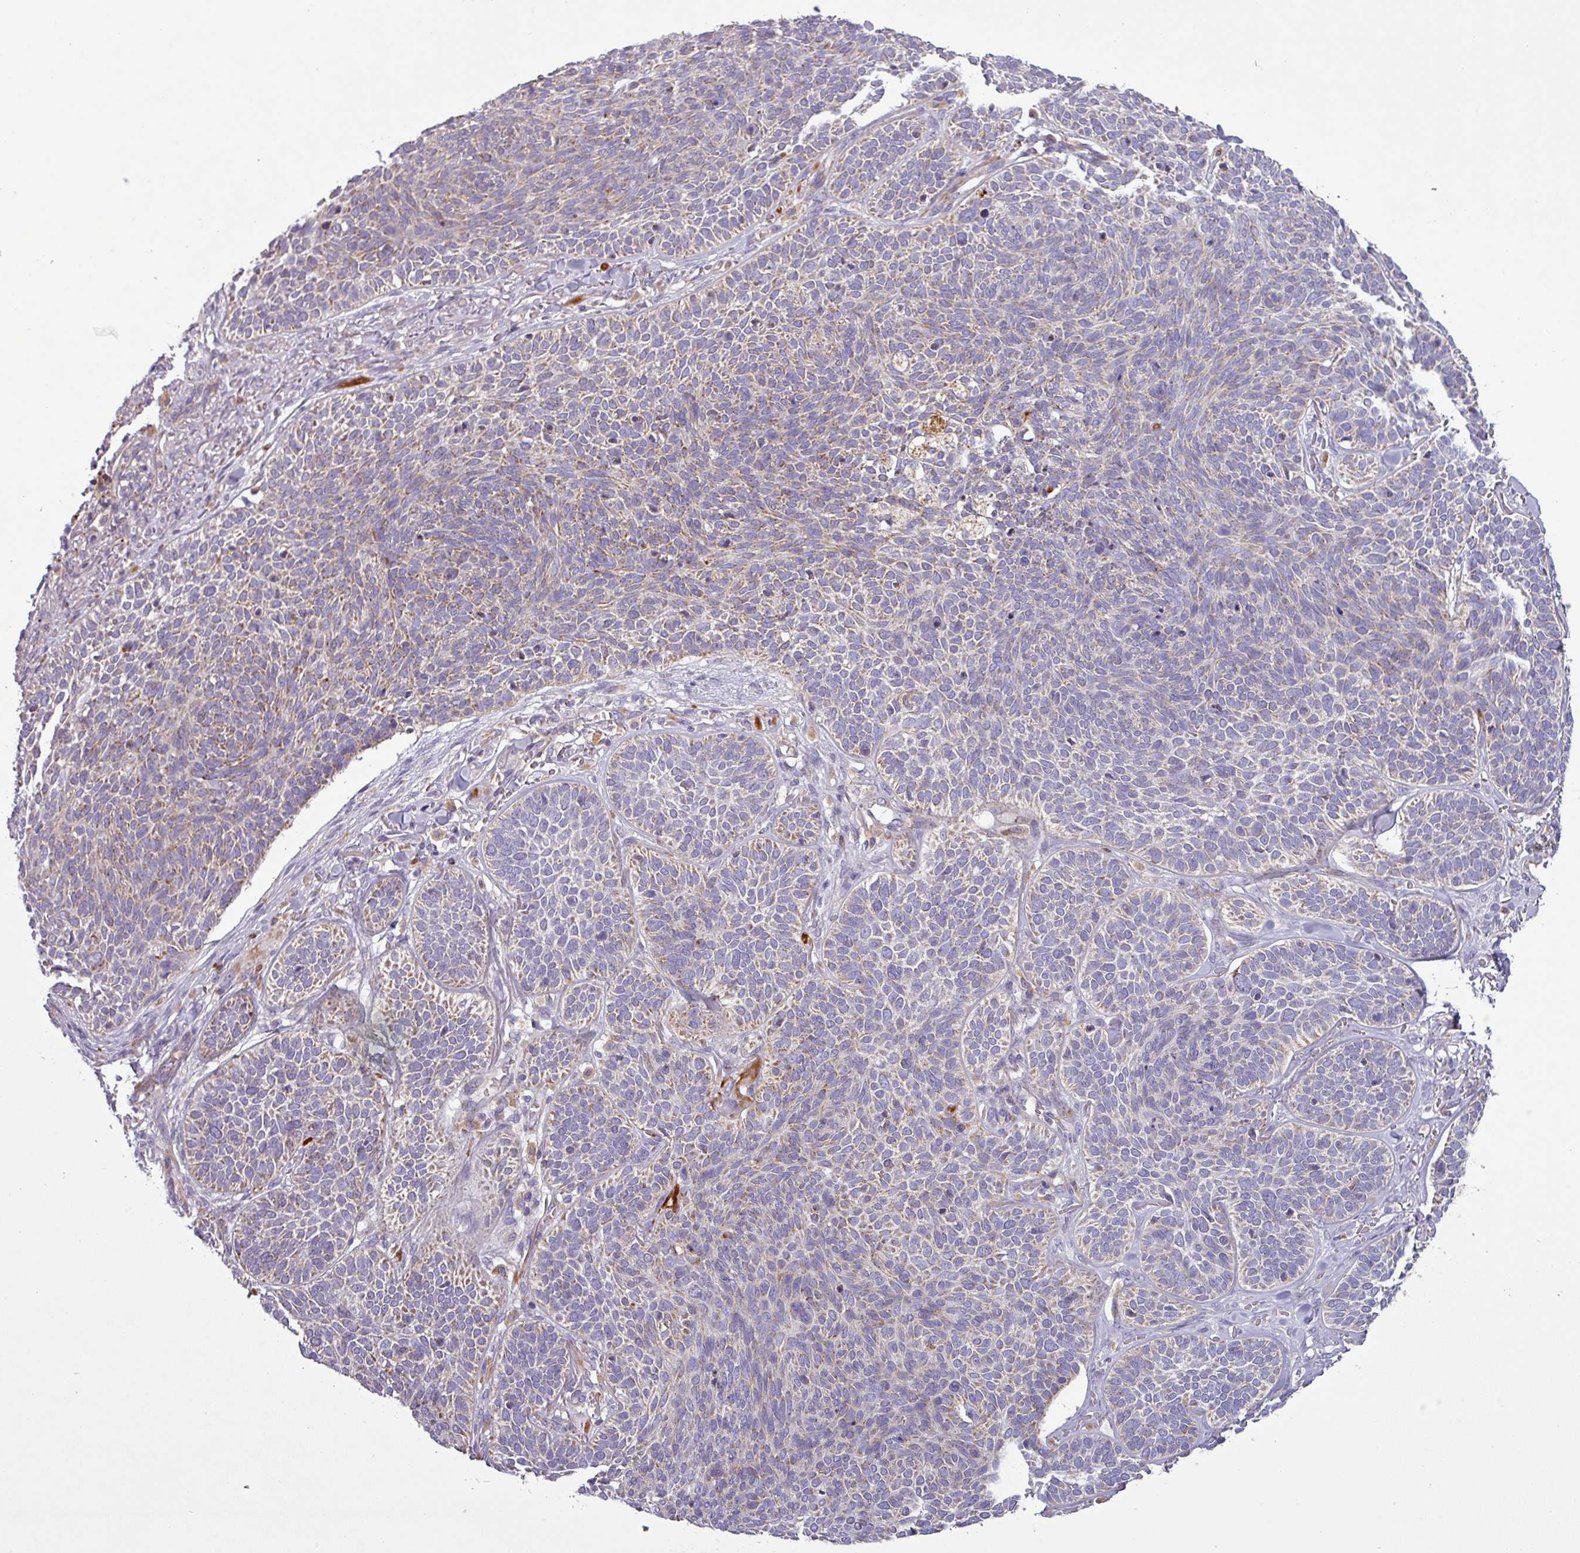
{"staining": {"intensity": "moderate", "quantity": "25%-75%", "location": "cytoplasmic/membranous"}, "tissue": "skin cancer", "cell_type": "Tumor cells", "image_type": "cancer", "snomed": [{"axis": "morphology", "description": "Basal cell carcinoma"}, {"axis": "topography", "description": "Skin"}], "caption": "IHC of skin cancer (basal cell carcinoma) reveals medium levels of moderate cytoplasmic/membranous positivity in approximately 25%-75% of tumor cells.", "gene": "PNMA6A", "patient": {"sex": "male", "age": 85}}